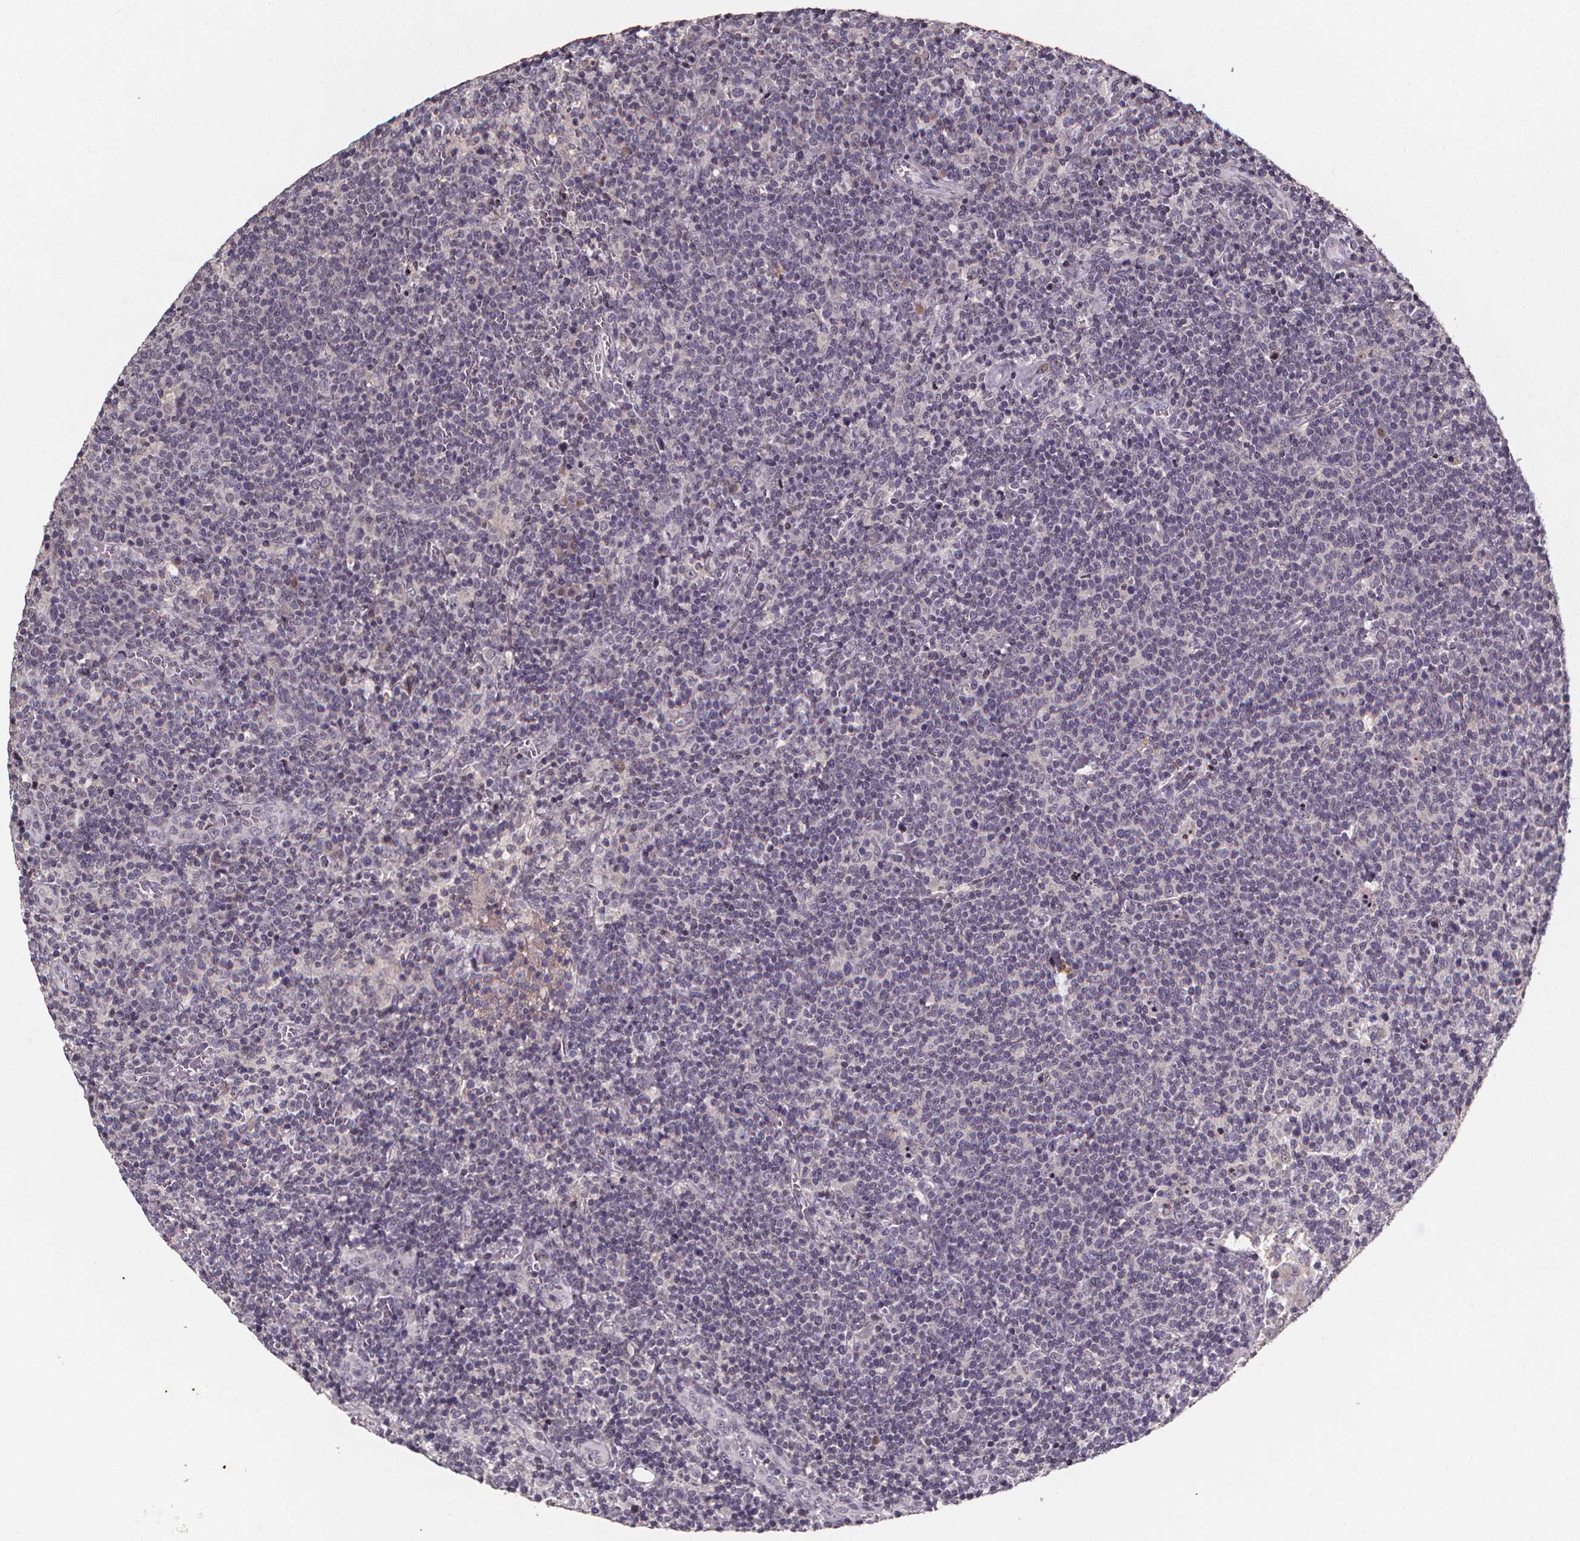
{"staining": {"intensity": "negative", "quantity": "none", "location": "none"}, "tissue": "lymphoma", "cell_type": "Tumor cells", "image_type": "cancer", "snomed": [{"axis": "morphology", "description": "Malignant lymphoma, non-Hodgkin's type, High grade"}, {"axis": "topography", "description": "Lymph node"}], "caption": "Tumor cells are negative for brown protein staining in malignant lymphoma, non-Hodgkin's type (high-grade).", "gene": "SPAG8", "patient": {"sex": "male", "age": 61}}